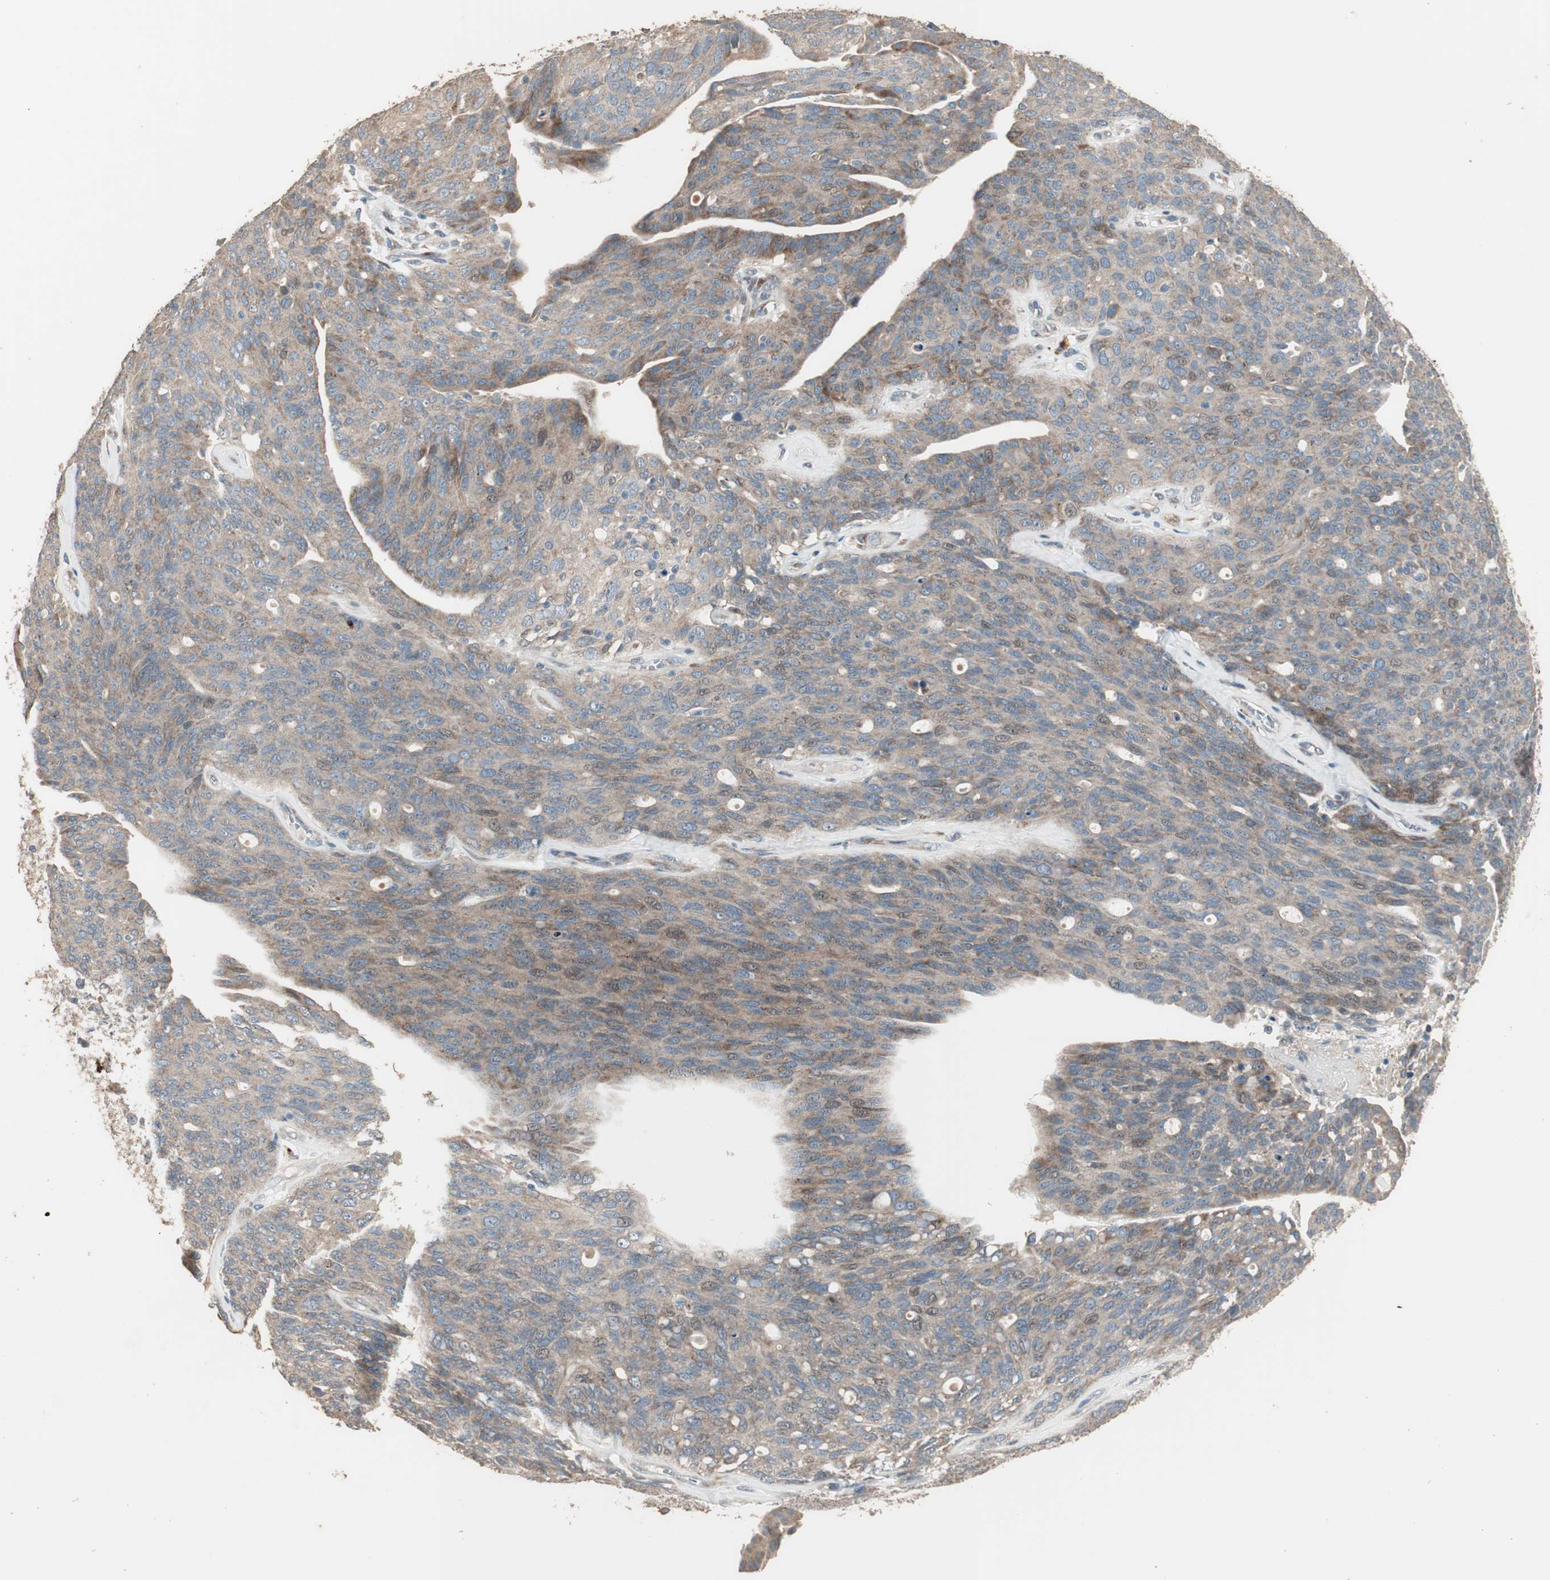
{"staining": {"intensity": "moderate", "quantity": ">75%", "location": "cytoplasmic/membranous"}, "tissue": "ovarian cancer", "cell_type": "Tumor cells", "image_type": "cancer", "snomed": [{"axis": "morphology", "description": "Carcinoma, endometroid"}, {"axis": "topography", "description": "Ovary"}], "caption": "There is medium levels of moderate cytoplasmic/membranous staining in tumor cells of ovarian endometroid carcinoma, as demonstrated by immunohistochemical staining (brown color).", "gene": "RARRES1", "patient": {"sex": "female", "age": 60}}